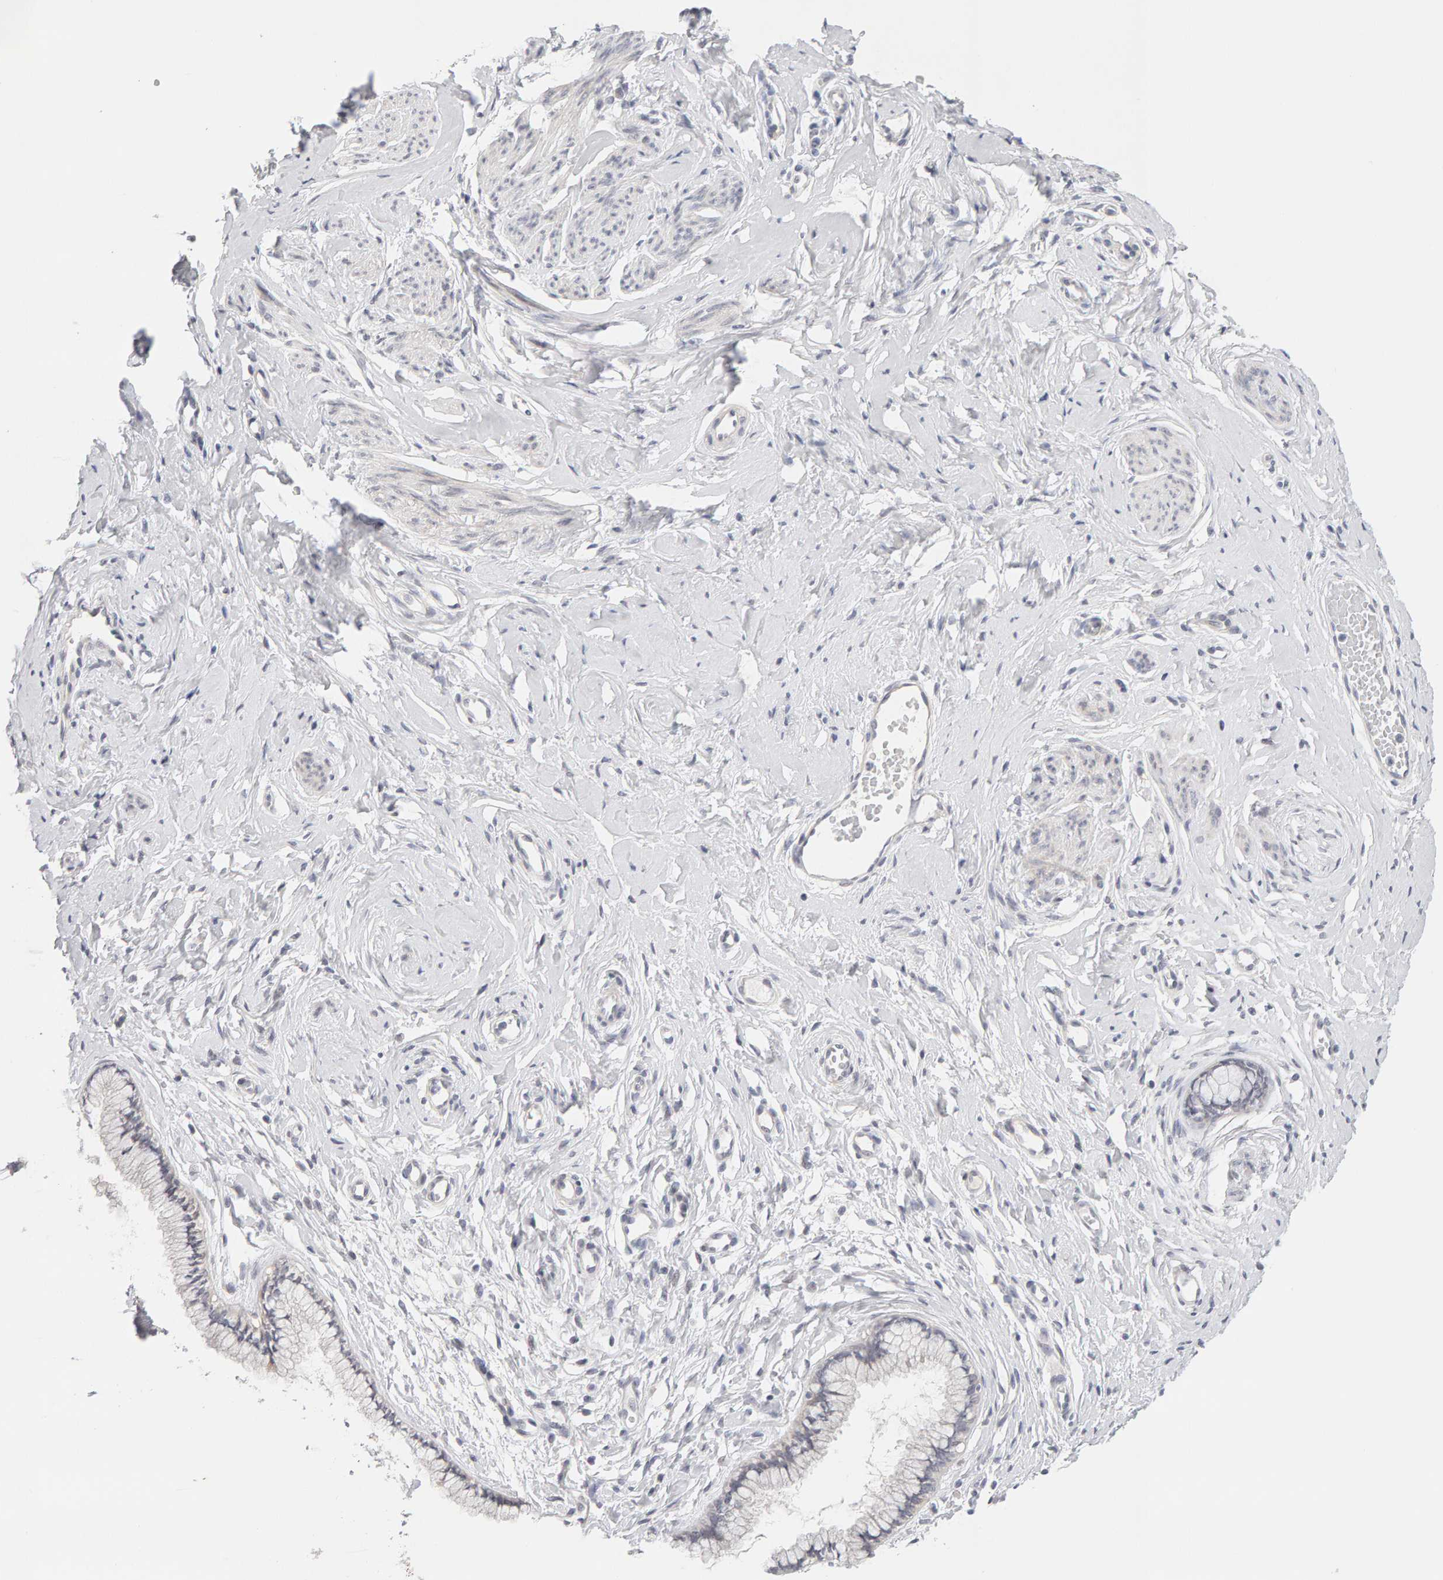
{"staining": {"intensity": "negative", "quantity": "none", "location": "none"}, "tissue": "cervix", "cell_type": "Glandular cells", "image_type": "normal", "snomed": [{"axis": "morphology", "description": "Normal tissue, NOS"}, {"axis": "topography", "description": "Cervix"}], "caption": "This is an immunohistochemistry histopathology image of normal human cervix. There is no expression in glandular cells.", "gene": "HNF4A", "patient": {"sex": "female", "age": 65}}